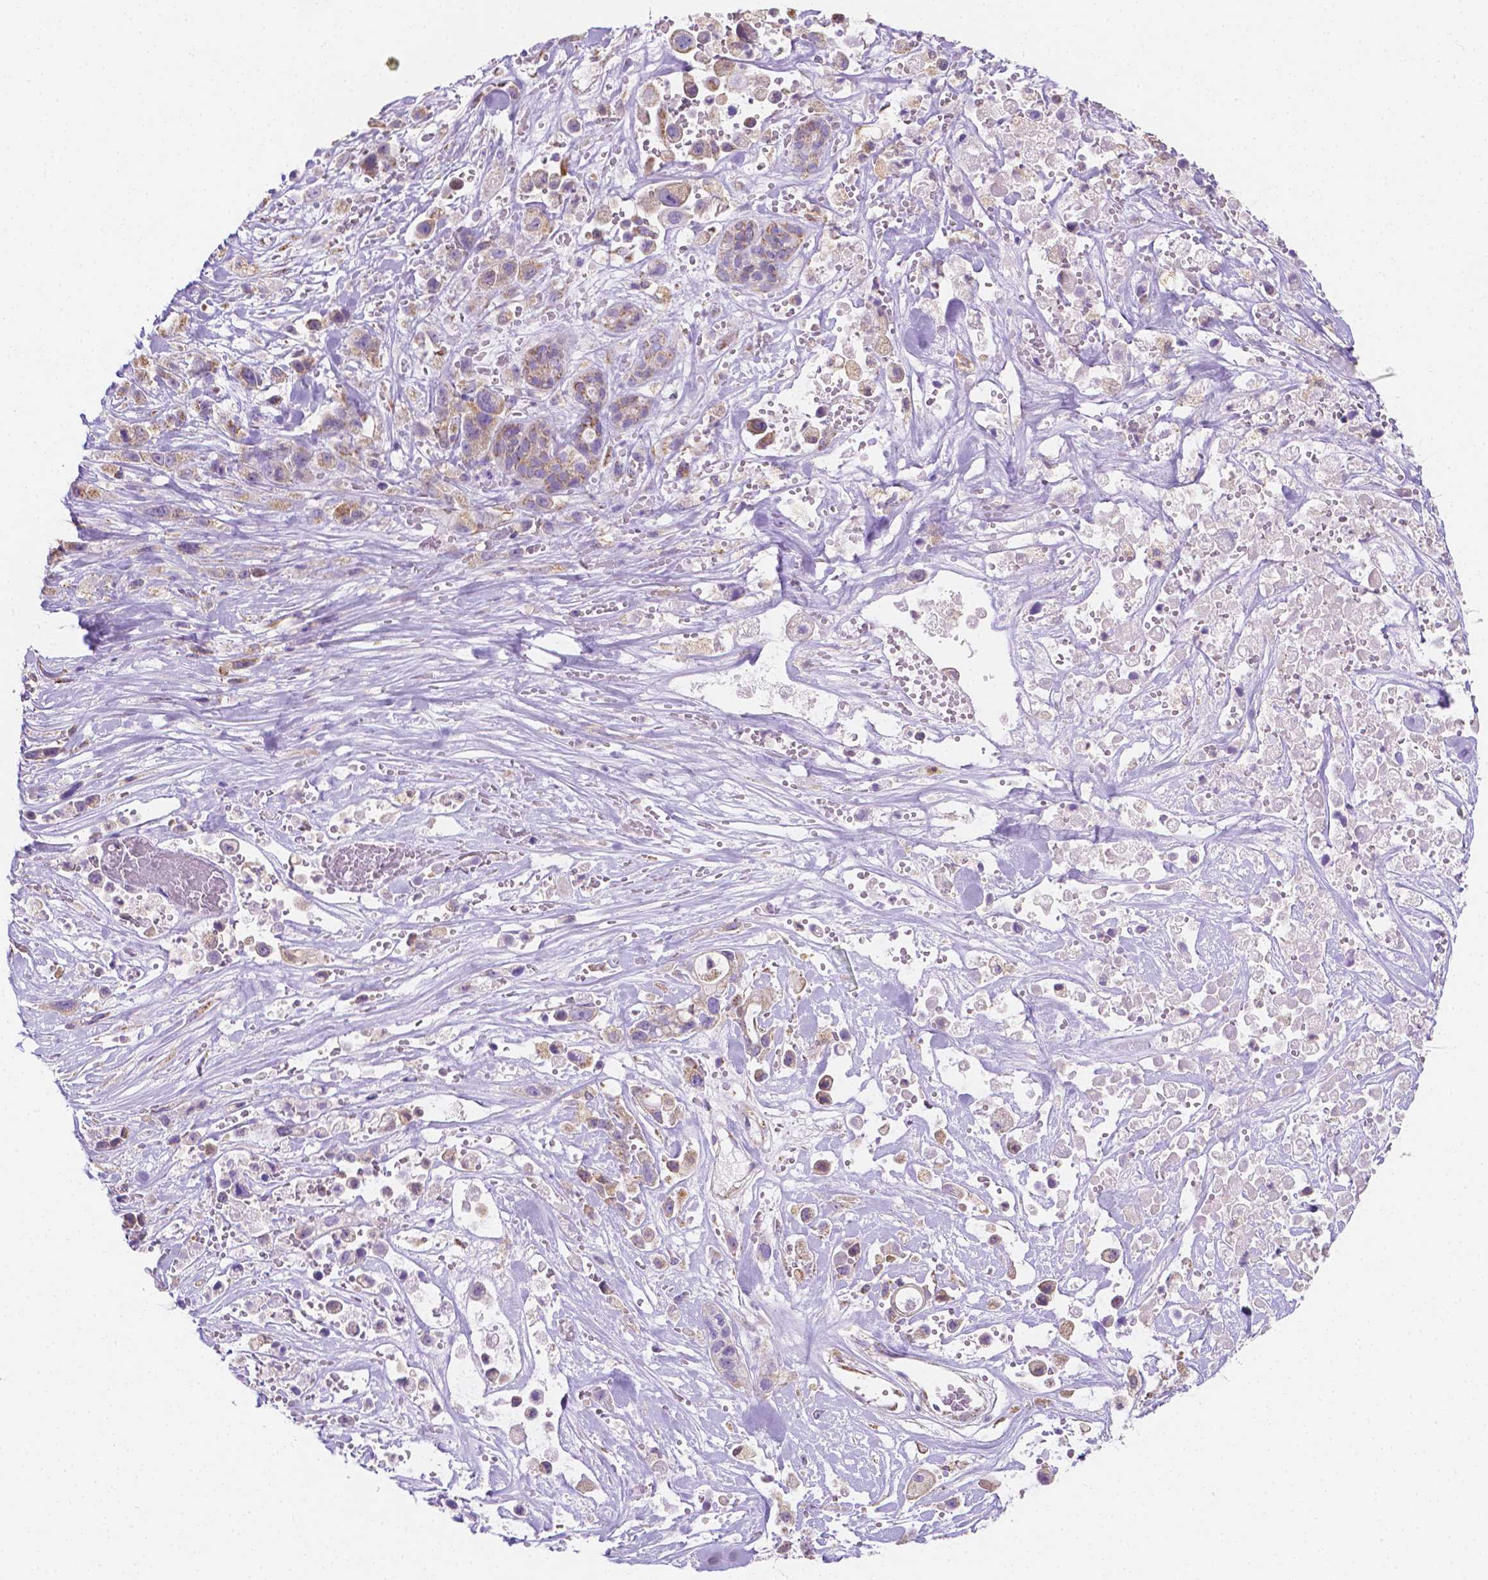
{"staining": {"intensity": "weak", "quantity": "25%-75%", "location": "cytoplasmic/membranous"}, "tissue": "pancreatic cancer", "cell_type": "Tumor cells", "image_type": "cancer", "snomed": [{"axis": "morphology", "description": "Adenocarcinoma, NOS"}, {"axis": "topography", "description": "Pancreas"}], "caption": "Immunohistochemistry (DAB (3,3'-diaminobenzidine)) staining of human pancreatic cancer (adenocarcinoma) displays weak cytoplasmic/membranous protein expression in about 25%-75% of tumor cells.", "gene": "SGTB", "patient": {"sex": "male", "age": 44}}